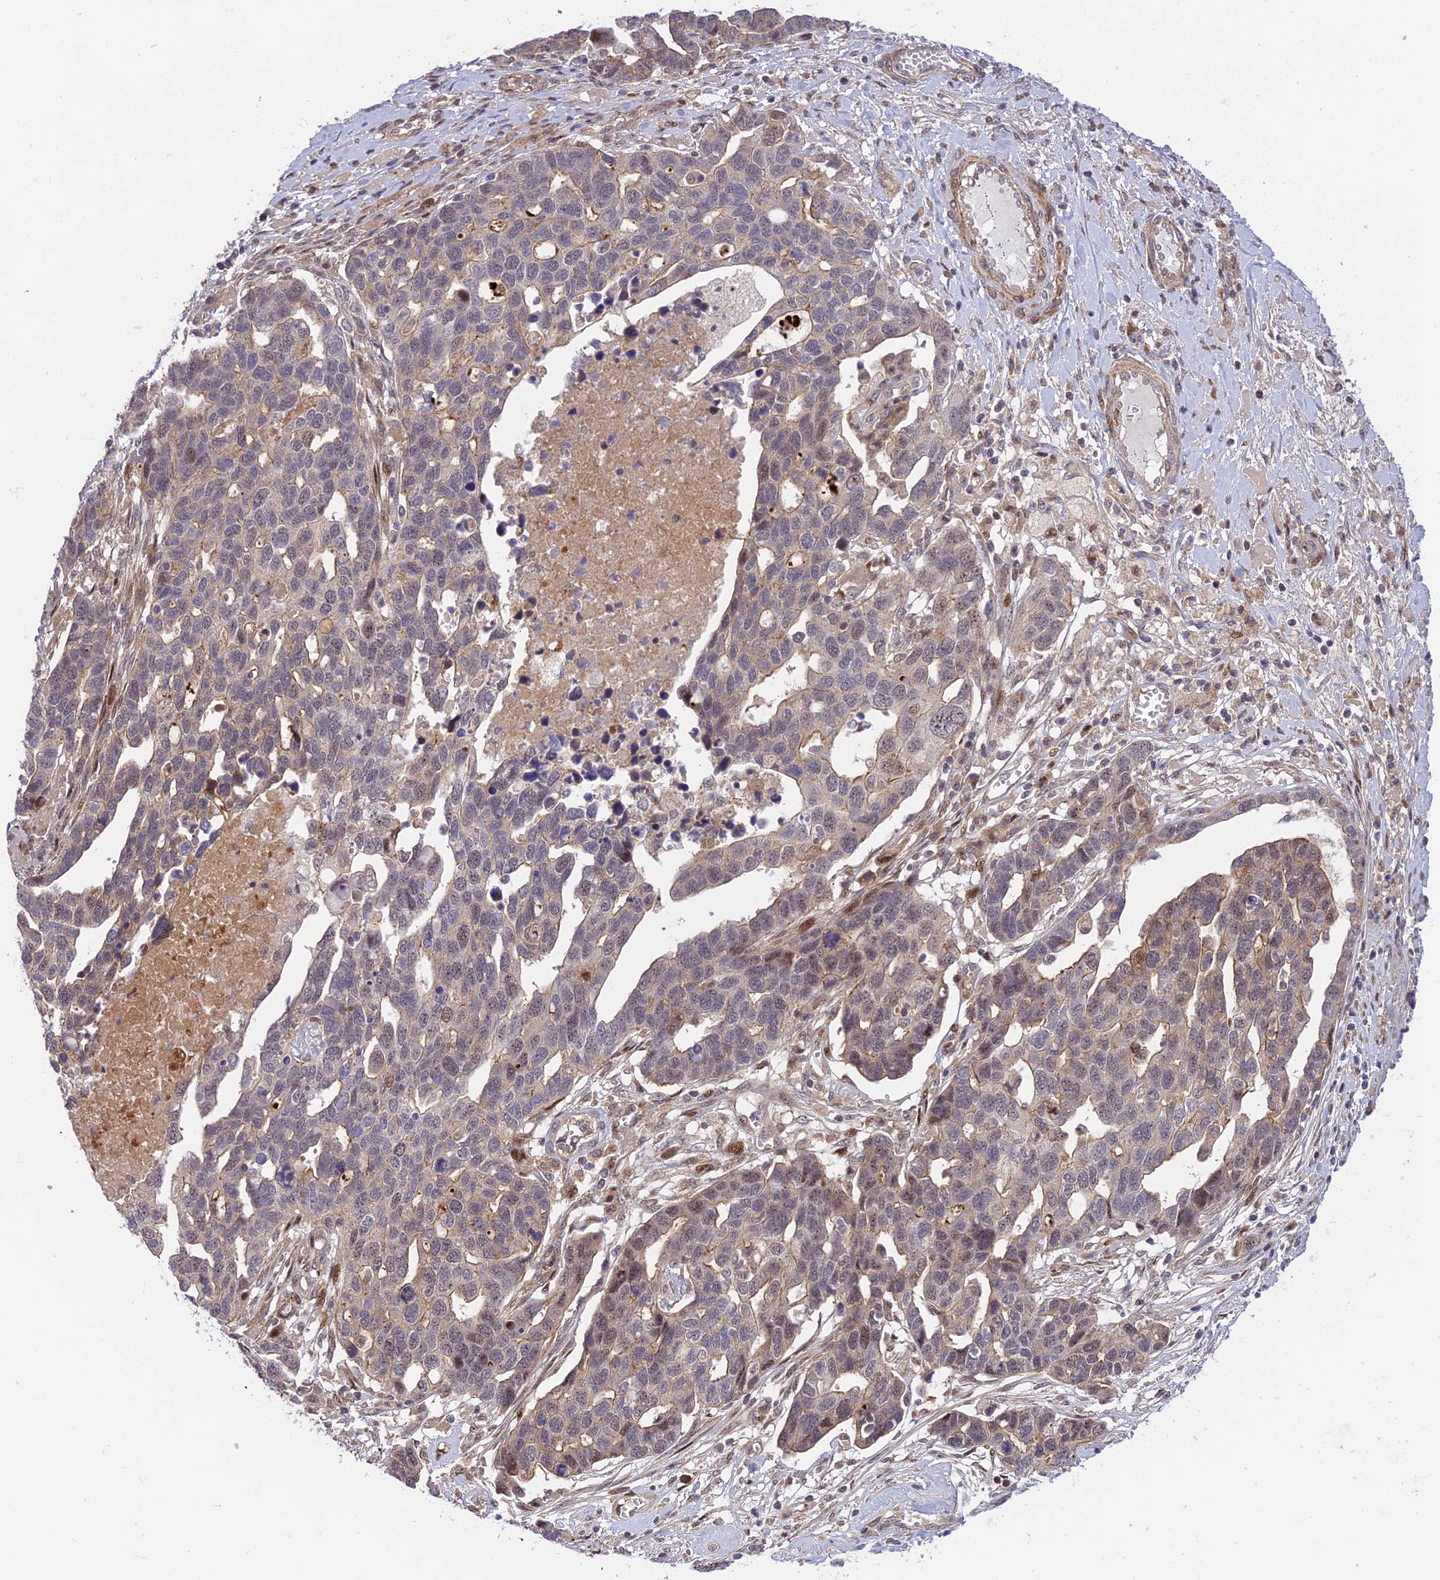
{"staining": {"intensity": "moderate", "quantity": "<25%", "location": "cytoplasmic/membranous,nuclear"}, "tissue": "ovarian cancer", "cell_type": "Tumor cells", "image_type": "cancer", "snomed": [{"axis": "morphology", "description": "Cystadenocarcinoma, serous, NOS"}, {"axis": "topography", "description": "Ovary"}], "caption": "The immunohistochemical stain highlights moderate cytoplasmic/membranous and nuclear expression in tumor cells of ovarian cancer tissue.", "gene": "ZNF584", "patient": {"sex": "female", "age": 54}}